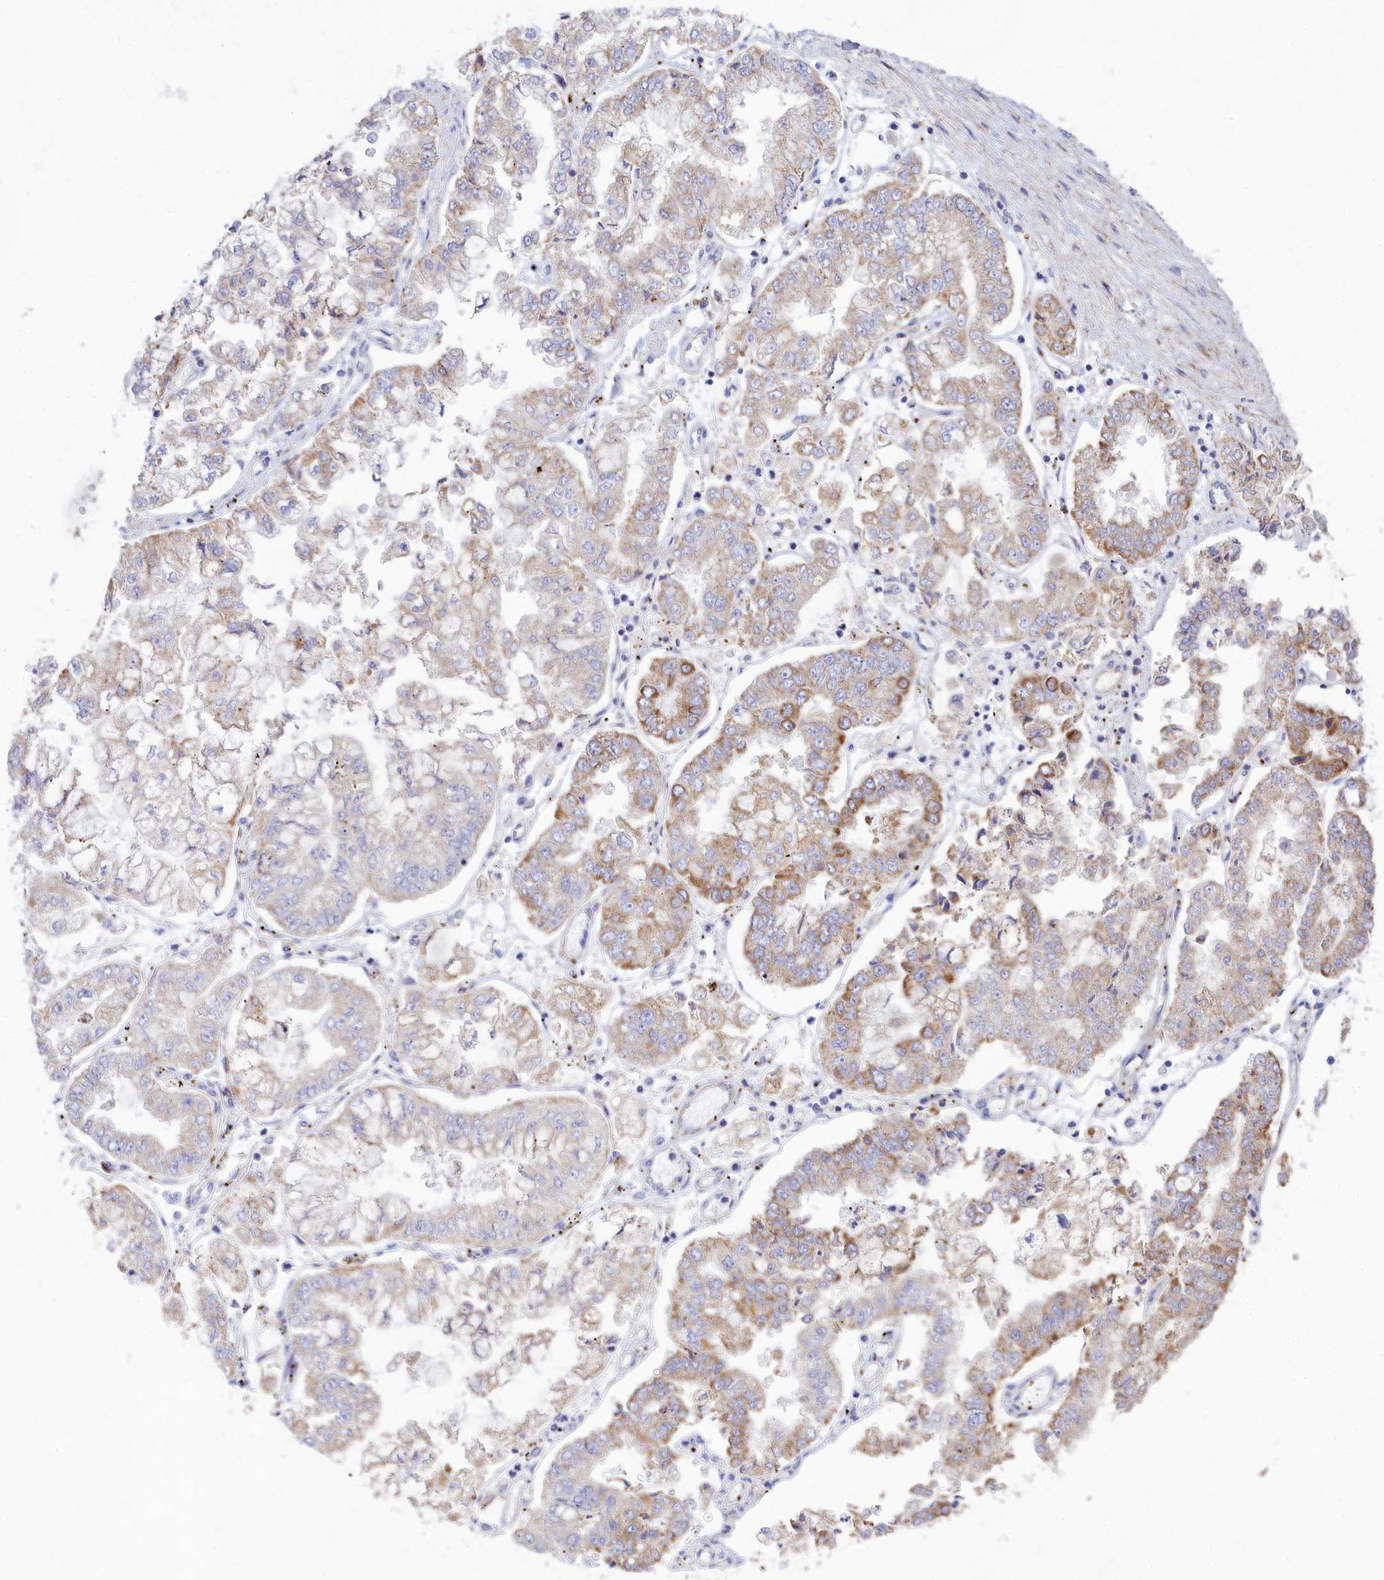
{"staining": {"intensity": "moderate", "quantity": "<25%", "location": "cytoplasmic/membranous"}, "tissue": "stomach cancer", "cell_type": "Tumor cells", "image_type": "cancer", "snomed": [{"axis": "morphology", "description": "Adenocarcinoma, NOS"}, {"axis": "topography", "description": "Stomach"}], "caption": "Adenocarcinoma (stomach) stained with DAB (3,3'-diaminobenzidine) immunohistochemistry (IHC) reveals low levels of moderate cytoplasmic/membranous staining in about <25% of tumor cells.", "gene": "TMEM30B", "patient": {"sex": "male", "age": 76}}